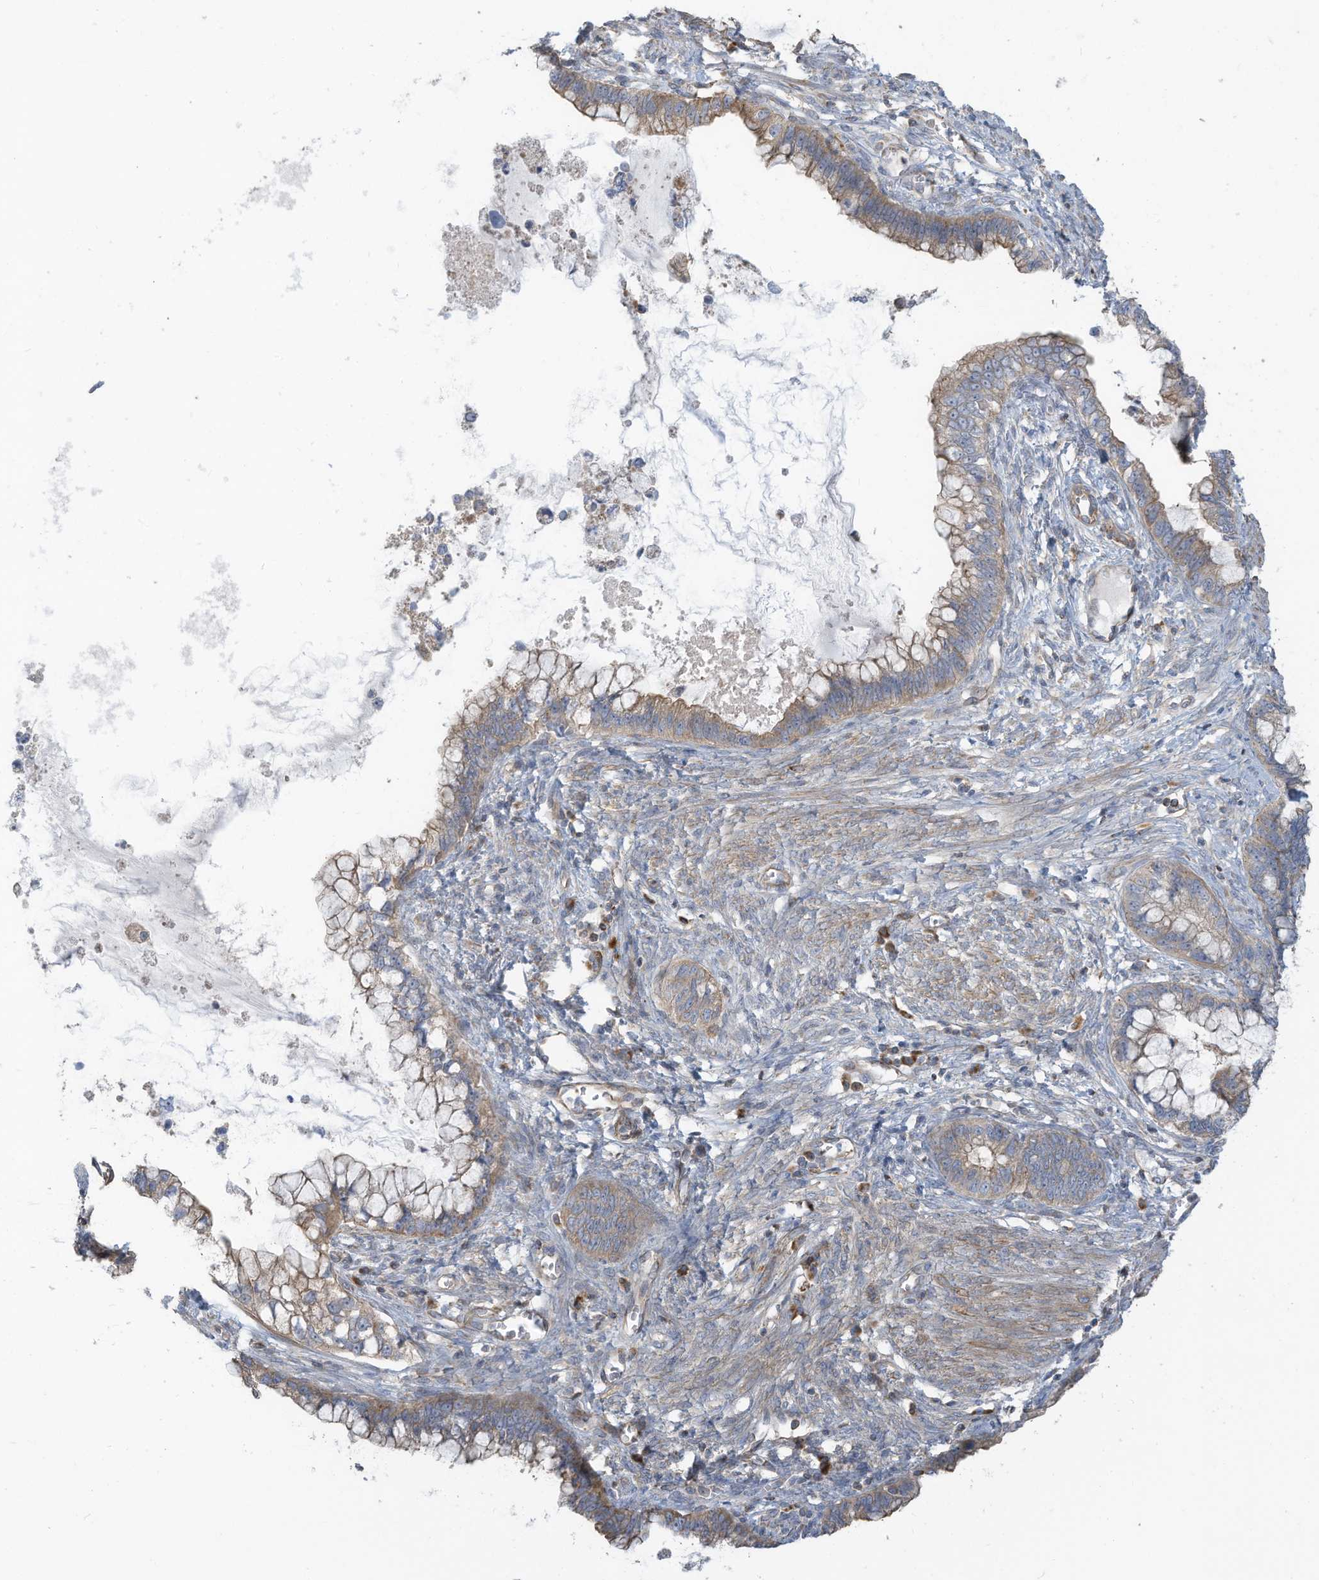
{"staining": {"intensity": "moderate", "quantity": "25%-75%", "location": "cytoplasmic/membranous"}, "tissue": "cervical cancer", "cell_type": "Tumor cells", "image_type": "cancer", "snomed": [{"axis": "morphology", "description": "Adenocarcinoma, NOS"}, {"axis": "topography", "description": "Cervix"}], "caption": "Cervical adenocarcinoma stained with IHC shows moderate cytoplasmic/membranous positivity in approximately 25%-75% of tumor cells.", "gene": "GTPBP2", "patient": {"sex": "female", "age": 44}}